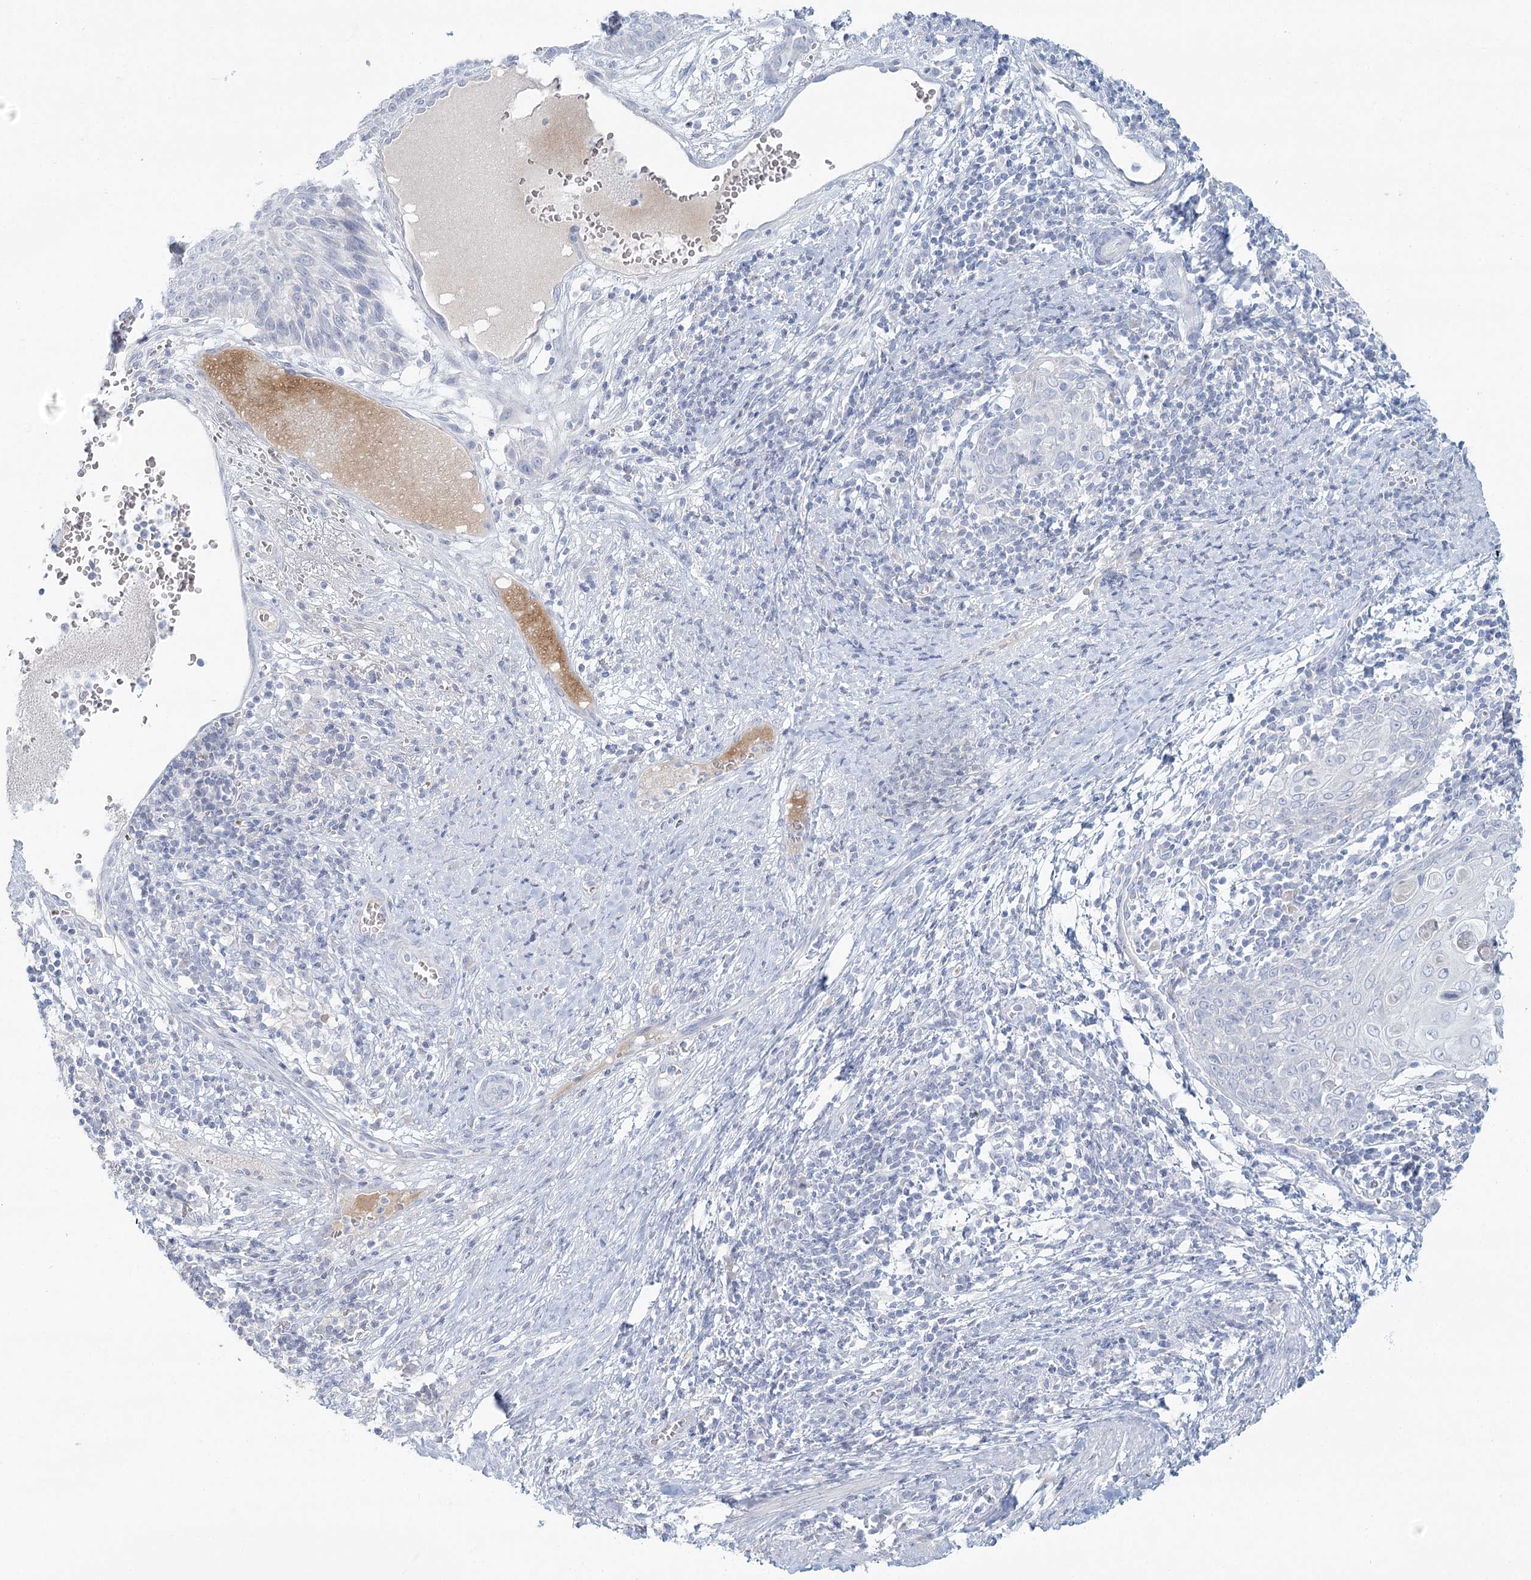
{"staining": {"intensity": "negative", "quantity": "none", "location": "none"}, "tissue": "cervical cancer", "cell_type": "Tumor cells", "image_type": "cancer", "snomed": [{"axis": "morphology", "description": "Squamous cell carcinoma, NOS"}, {"axis": "topography", "description": "Cervix"}], "caption": "IHC histopathology image of neoplastic tissue: cervical cancer (squamous cell carcinoma) stained with DAB exhibits no significant protein expression in tumor cells.", "gene": "DMGDH", "patient": {"sex": "female", "age": 39}}